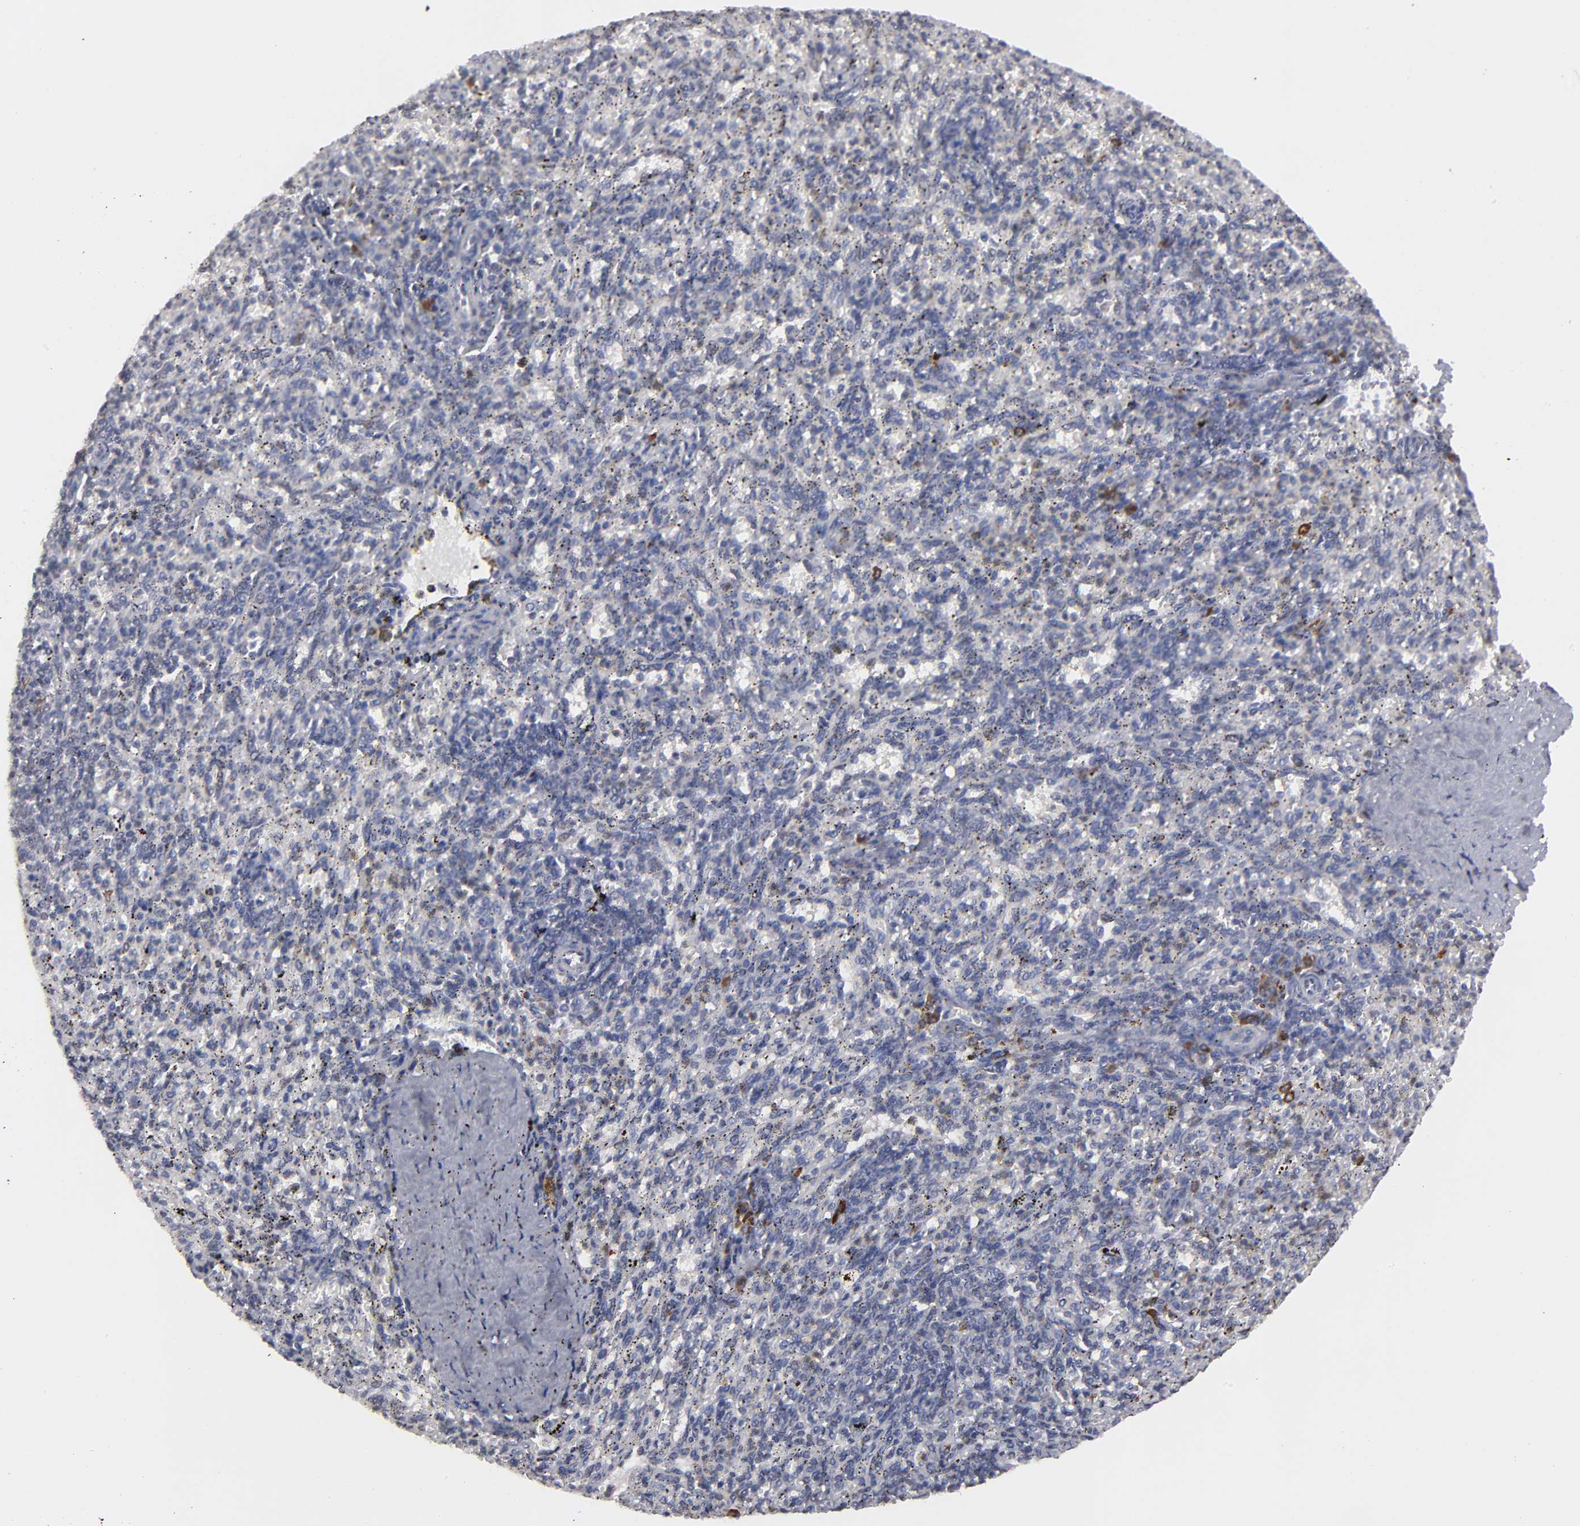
{"staining": {"intensity": "moderate", "quantity": "<25%", "location": "cytoplasmic/membranous"}, "tissue": "spleen", "cell_type": "Cells in red pulp", "image_type": "normal", "snomed": [{"axis": "morphology", "description": "Normal tissue, NOS"}, {"axis": "topography", "description": "Spleen"}], "caption": "Spleen stained with DAB (3,3'-diaminobenzidine) immunohistochemistry (IHC) displays low levels of moderate cytoplasmic/membranous staining in approximately <25% of cells in red pulp. Using DAB (brown) and hematoxylin (blue) stains, captured at high magnification using brightfield microscopy.", "gene": "CEP97", "patient": {"sex": "female", "age": 10}}